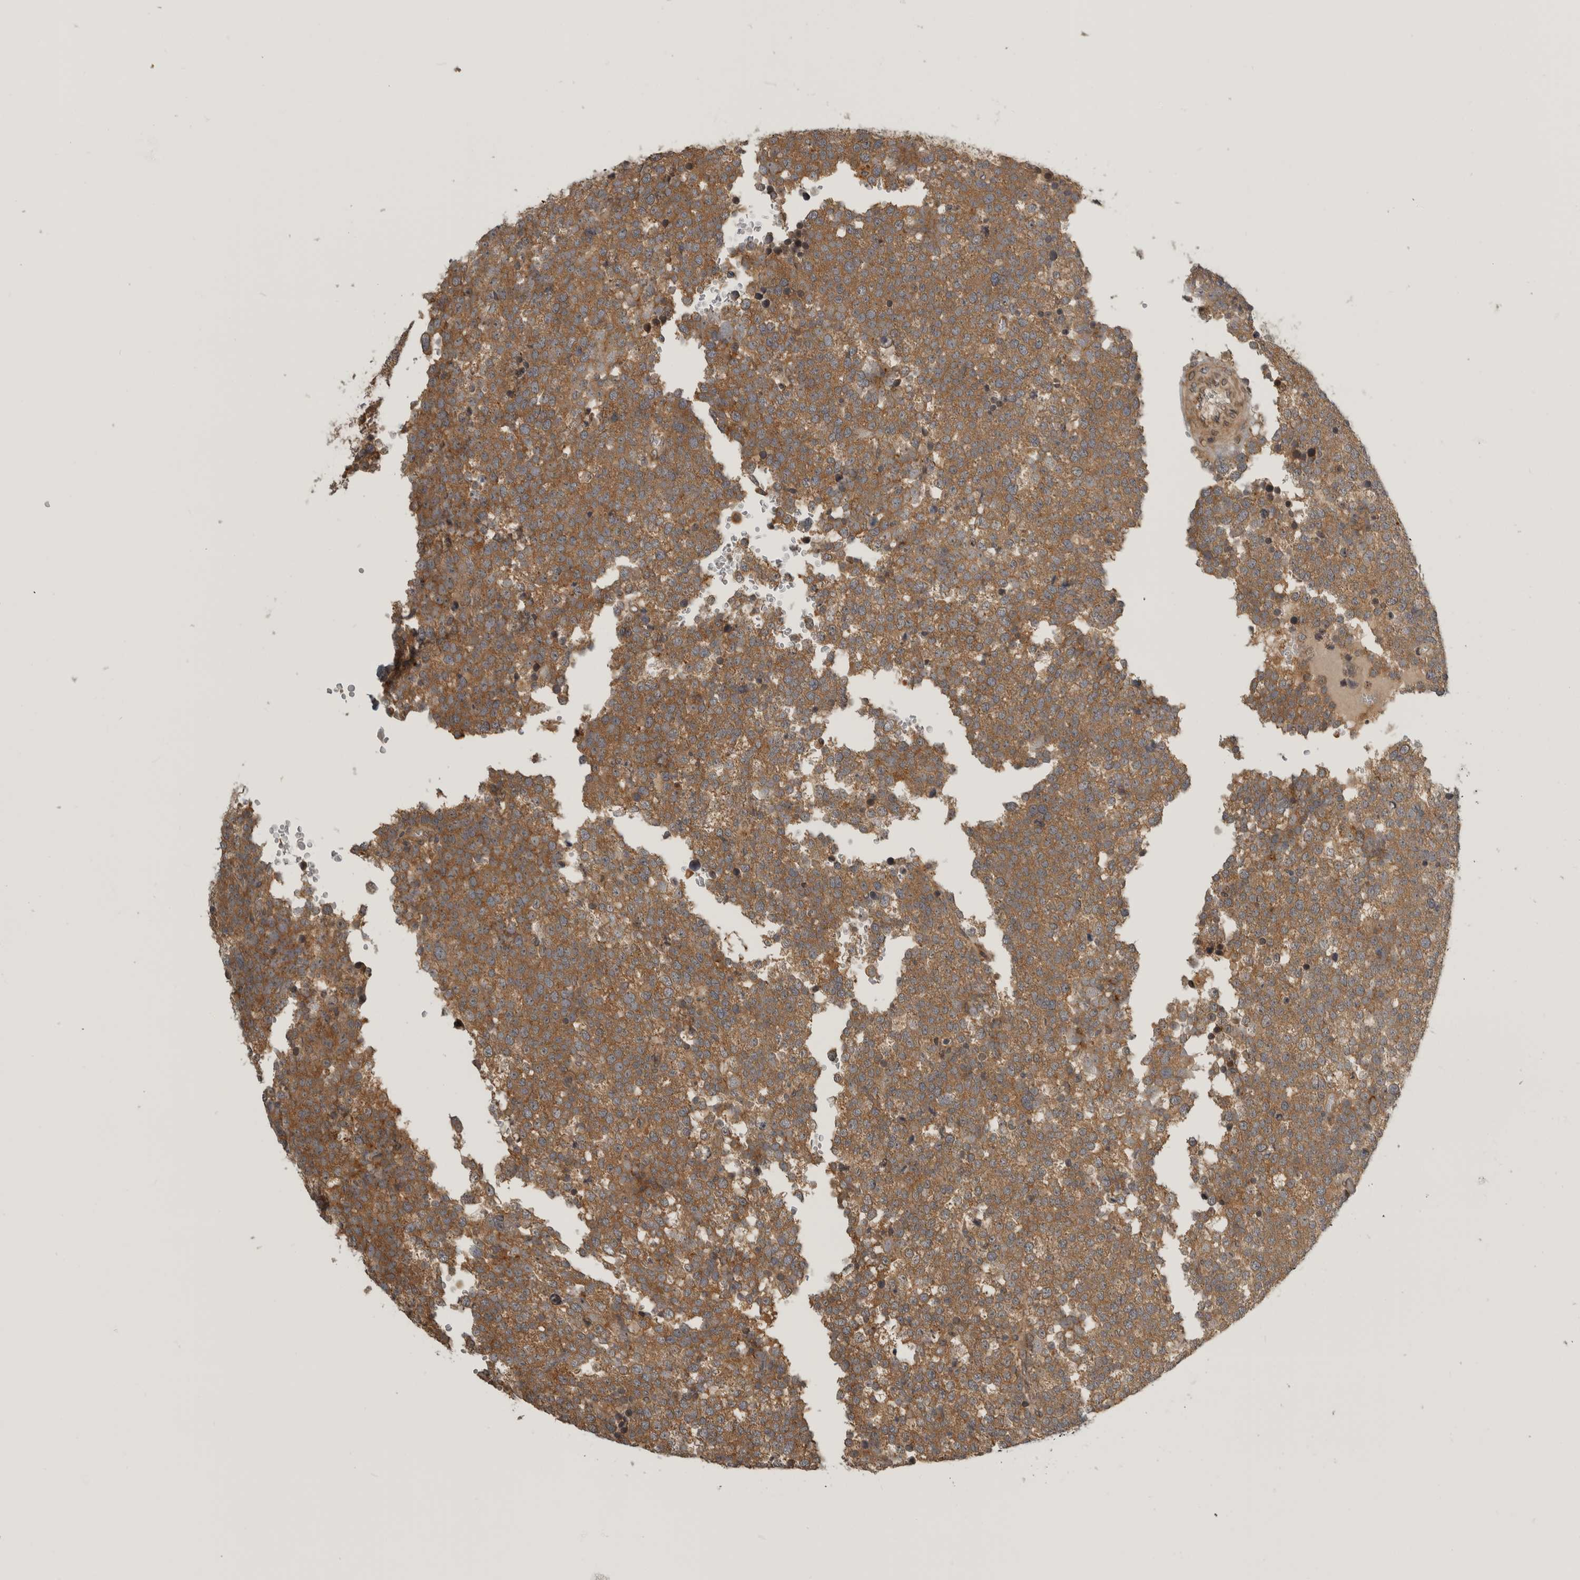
{"staining": {"intensity": "moderate", "quantity": ">75%", "location": "cytoplasmic/membranous"}, "tissue": "testis cancer", "cell_type": "Tumor cells", "image_type": "cancer", "snomed": [{"axis": "morphology", "description": "Seminoma, NOS"}, {"axis": "topography", "description": "Testis"}], "caption": "Protein analysis of testis cancer tissue demonstrates moderate cytoplasmic/membranous positivity in about >75% of tumor cells.", "gene": "CUEDC1", "patient": {"sex": "male", "age": 71}}